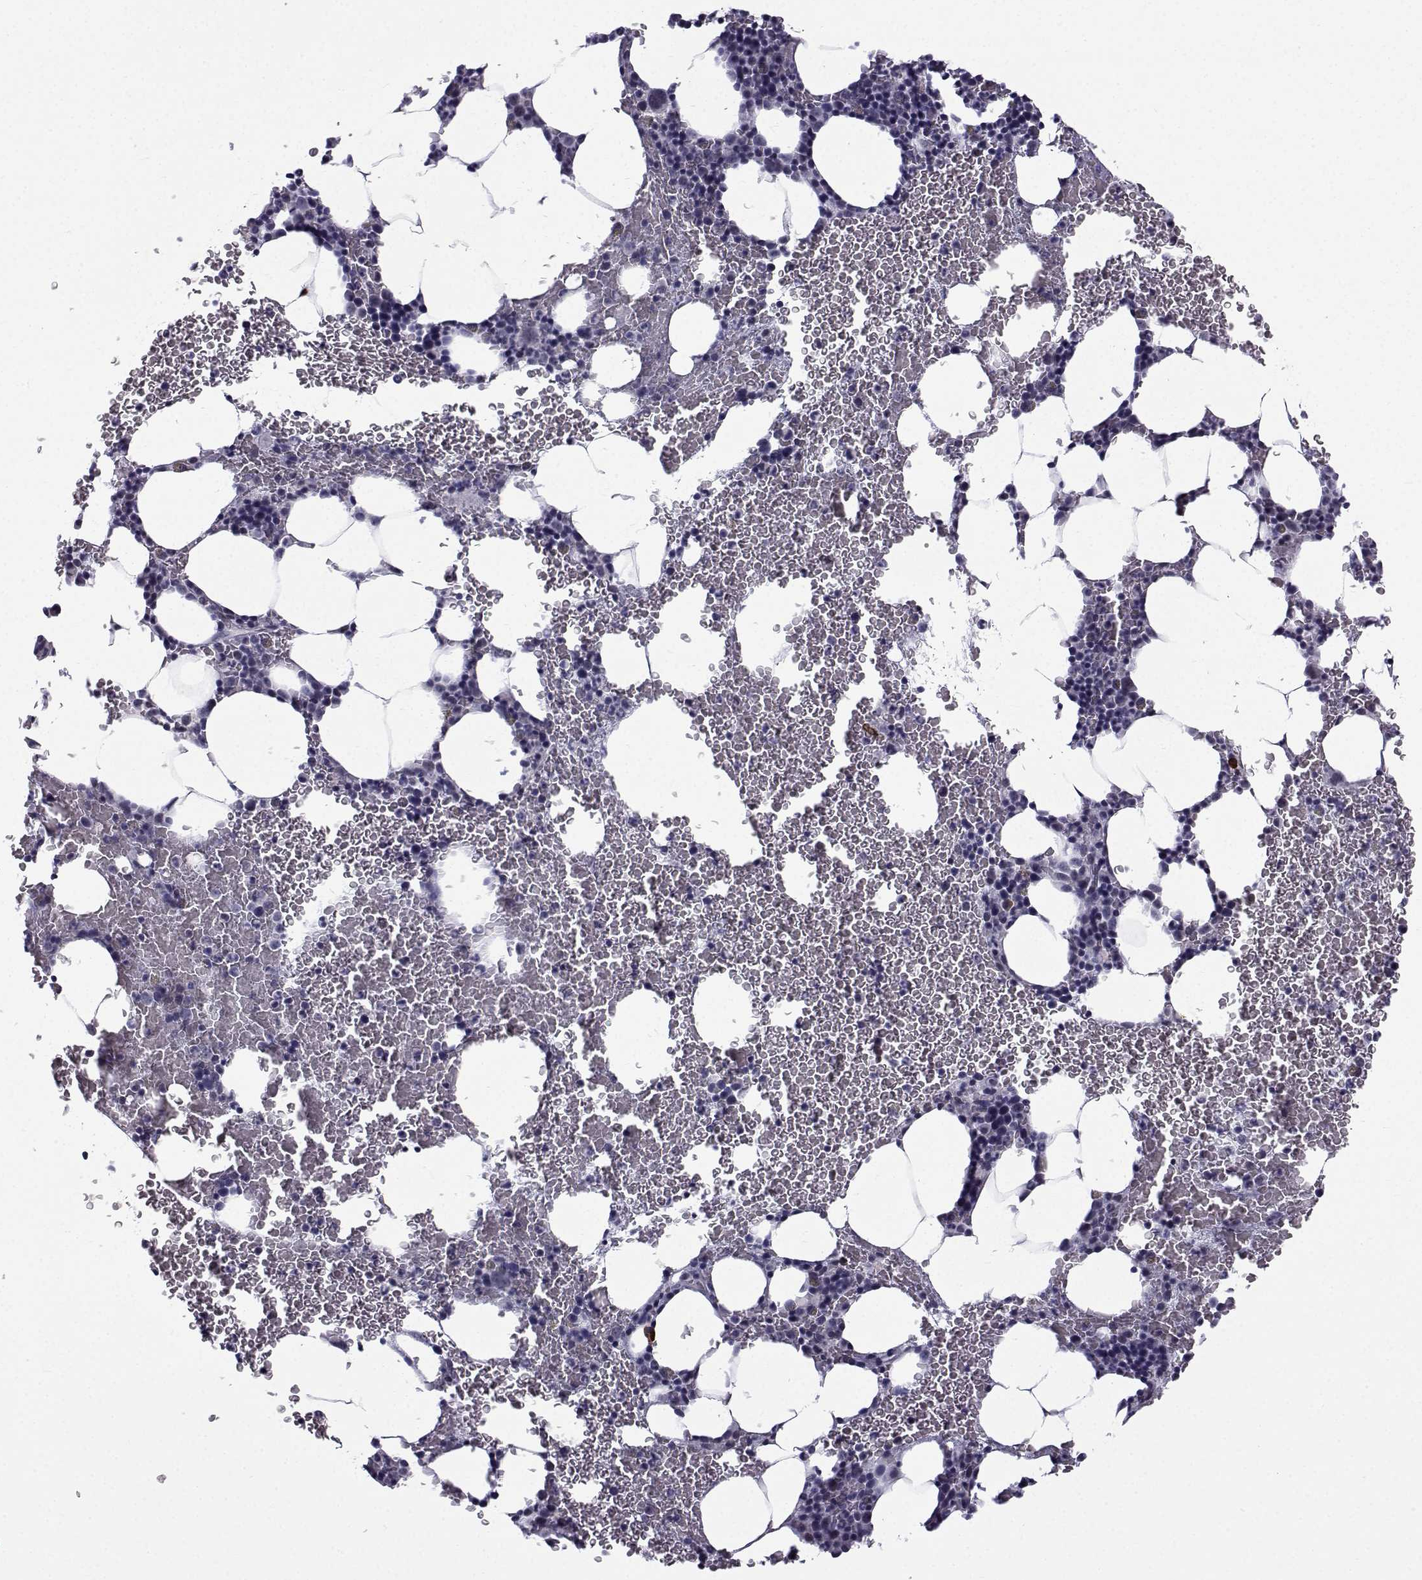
{"staining": {"intensity": "strong", "quantity": "<25%", "location": "cytoplasmic/membranous"}, "tissue": "bone marrow", "cell_type": "Hematopoietic cells", "image_type": "normal", "snomed": [{"axis": "morphology", "description": "Normal tissue, NOS"}, {"axis": "topography", "description": "Bone marrow"}], "caption": "High-power microscopy captured an IHC histopathology image of benign bone marrow, revealing strong cytoplasmic/membranous expression in about <25% of hematopoietic cells.", "gene": "RBM24", "patient": {"sex": "male", "age": 64}}